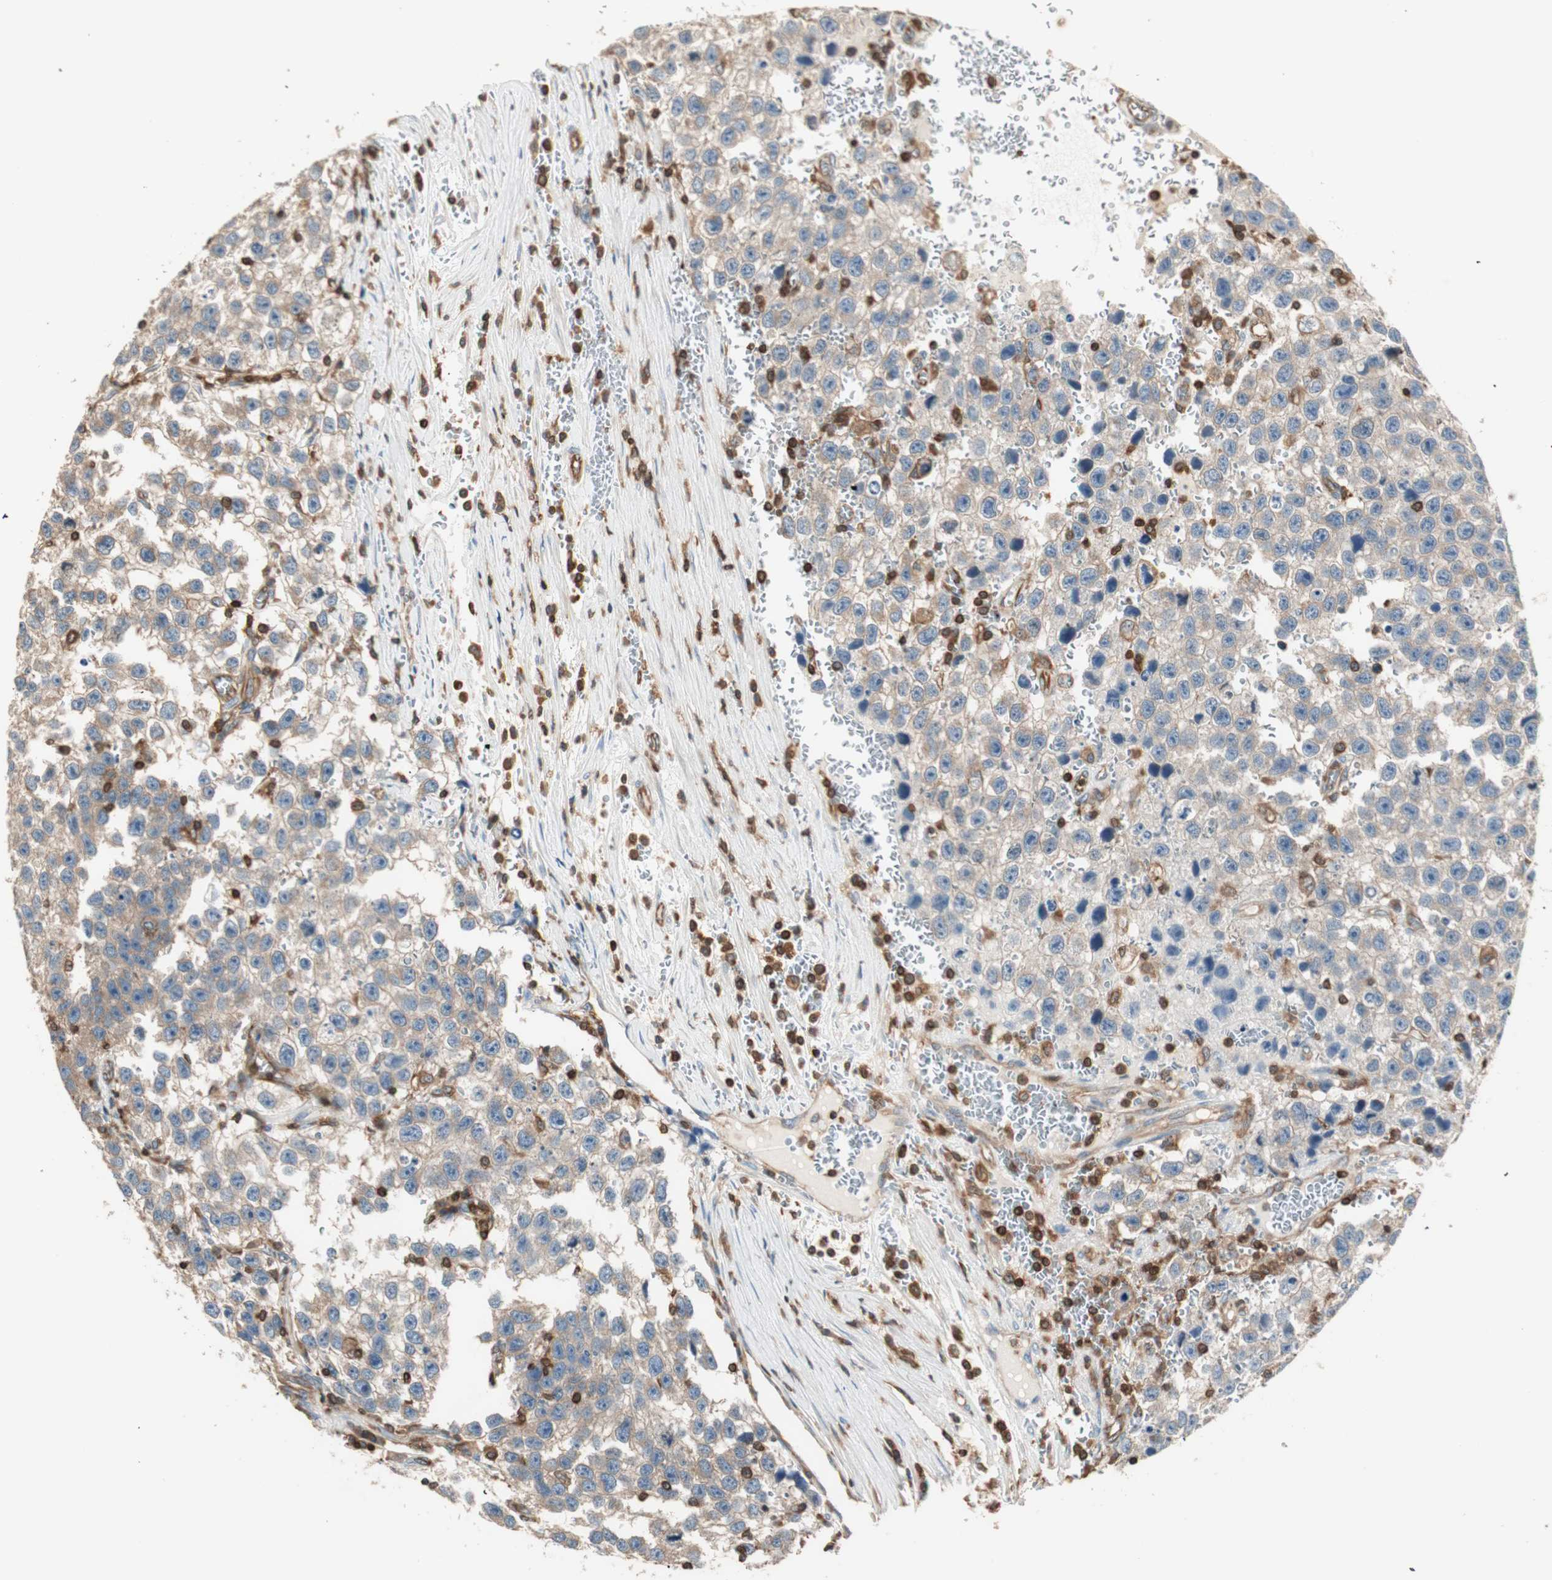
{"staining": {"intensity": "weak", "quantity": "25%-75%", "location": "cytoplasmic/membranous"}, "tissue": "testis cancer", "cell_type": "Tumor cells", "image_type": "cancer", "snomed": [{"axis": "morphology", "description": "Seminoma, NOS"}, {"axis": "topography", "description": "Testis"}], "caption": "IHC micrograph of neoplastic tissue: testis cancer stained using immunohistochemistry reveals low levels of weak protein expression localized specifically in the cytoplasmic/membranous of tumor cells, appearing as a cytoplasmic/membranous brown color.", "gene": "CRLF3", "patient": {"sex": "male", "age": 33}}